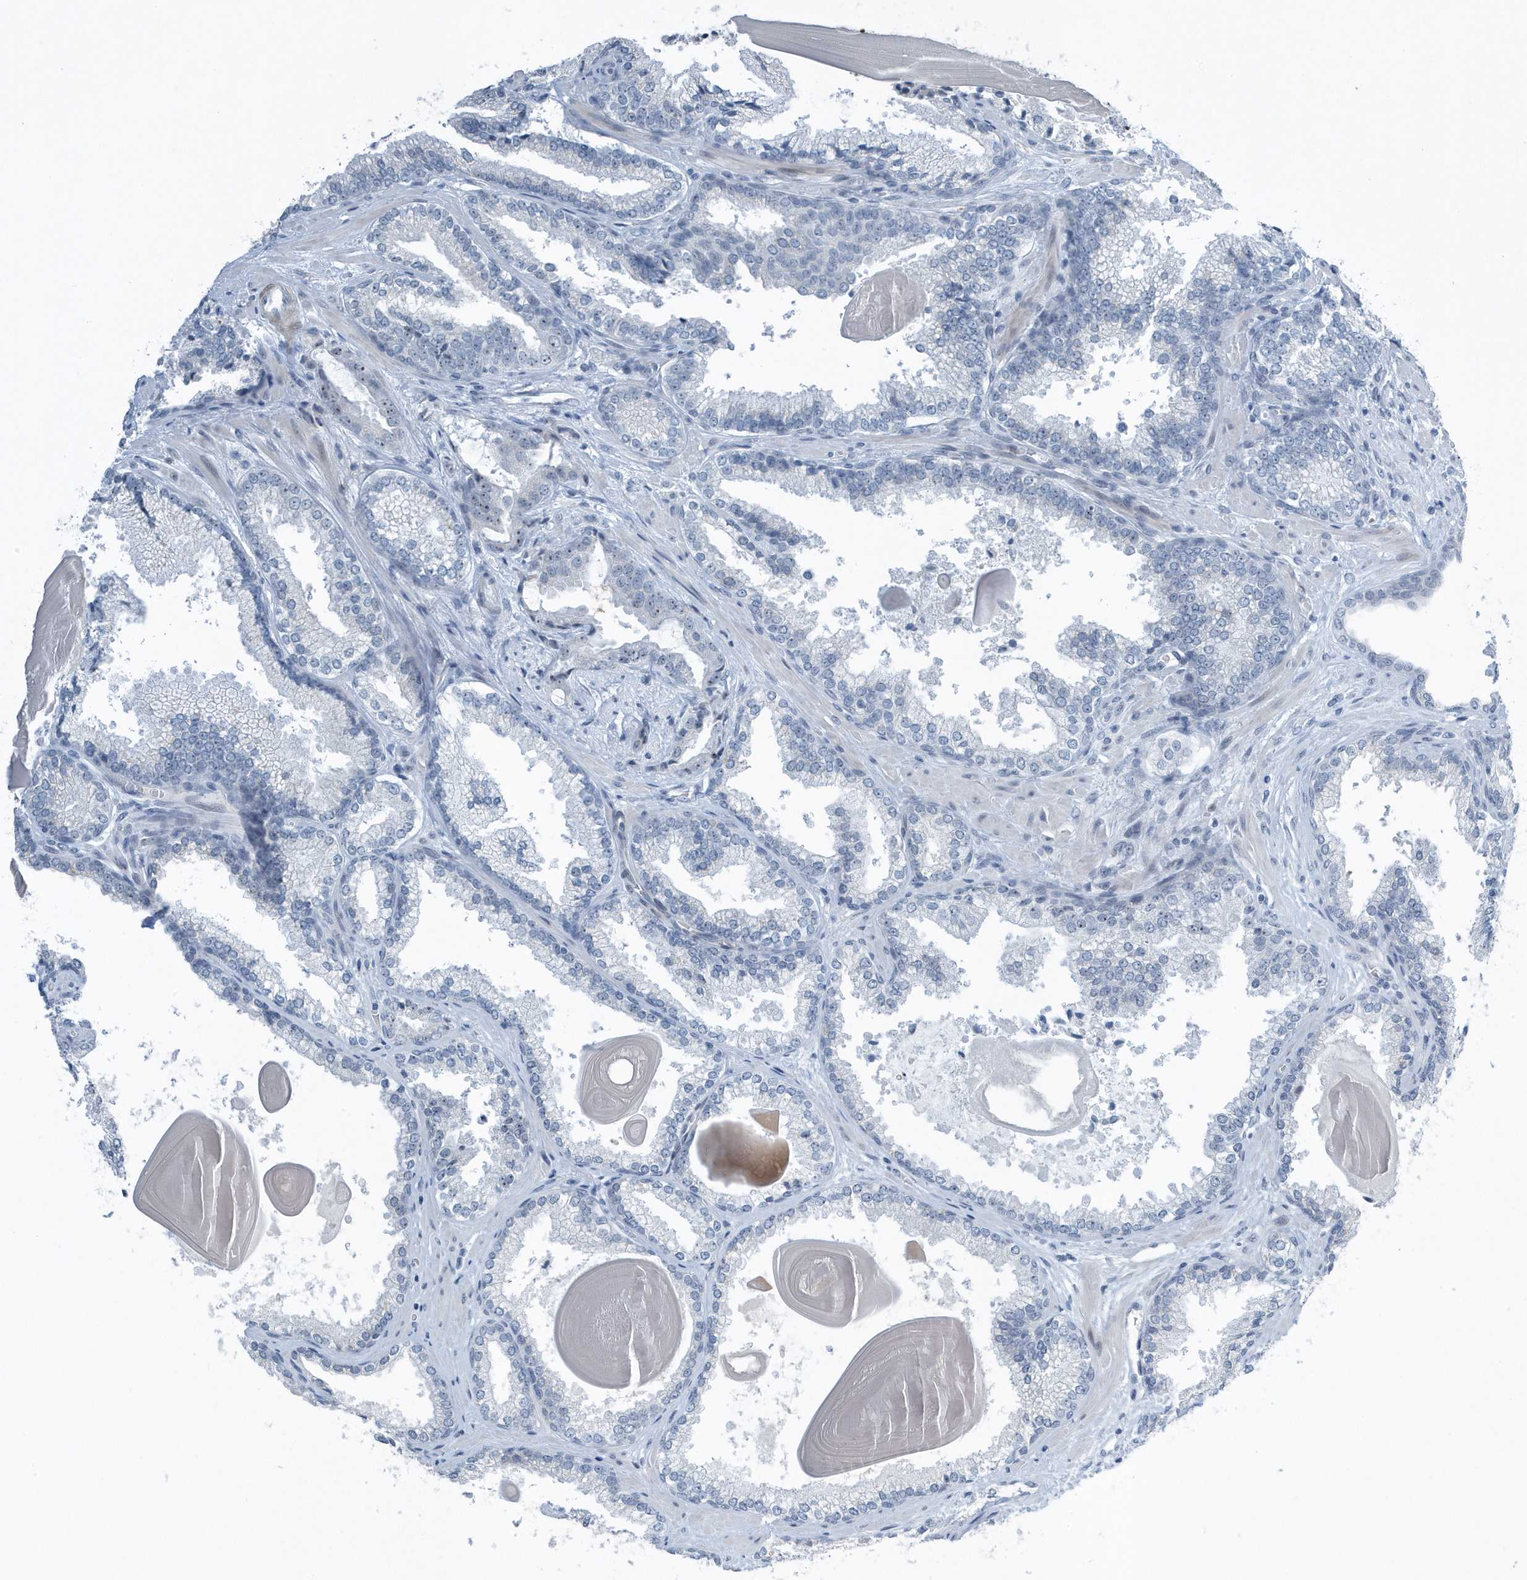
{"staining": {"intensity": "negative", "quantity": "none", "location": "none"}, "tissue": "prostate cancer", "cell_type": "Tumor cells", "image_type": "cancer", "snomed": [{"axis": "morphology", "description": "Adenocarcinoma, High grade"}, {"axis": "topography", "description": "Prostate"}], "caption": "This is a histopathology image of immunohistochemistry (IHC) staining of prostate cancer, which shows no expression in tumor cells.", "gene": "RPF2", "patient": {"sex": "male", "age": 73}}